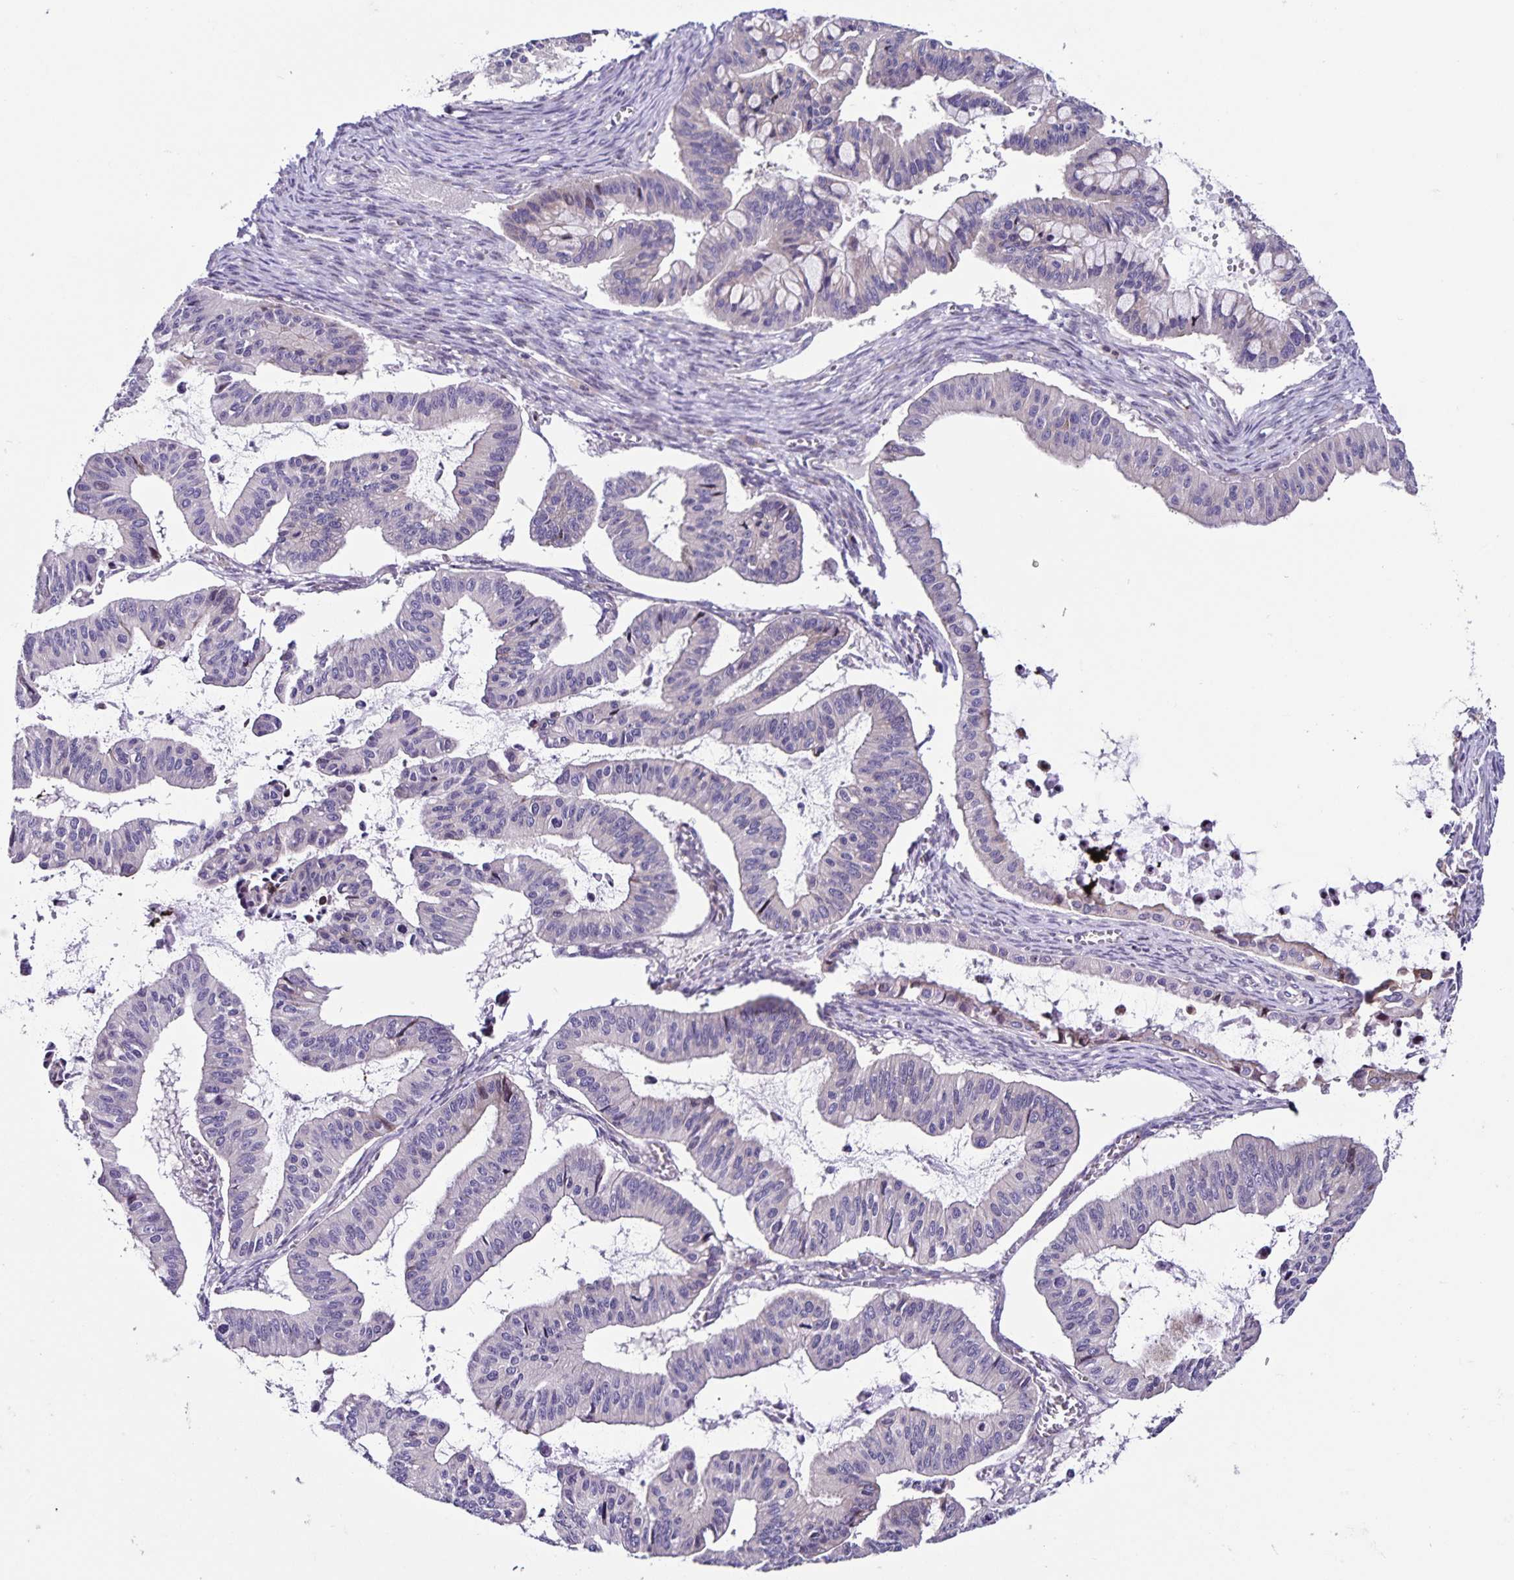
{"staining": {"intensity": "negative", "quantity": "none", "location": "none"}, "tissue": "ovarian cancer", "cell_type": "Tumor cells", "image_type": "cancer", "snomed": [{"axis": "morphology", "description": "Cystadenocarcinoma, mucinous, NOS"}, {"axis": "topography", "description": "Ovary"}], "caption": "This is an immunohistochemistry photomicrograph of human ovarian cancer (mucinous cystadenocarcinoma). There is no positivity in tumor cells.", "gene": "RNFT2", "patient": {"sex": "female", "age": 72}}